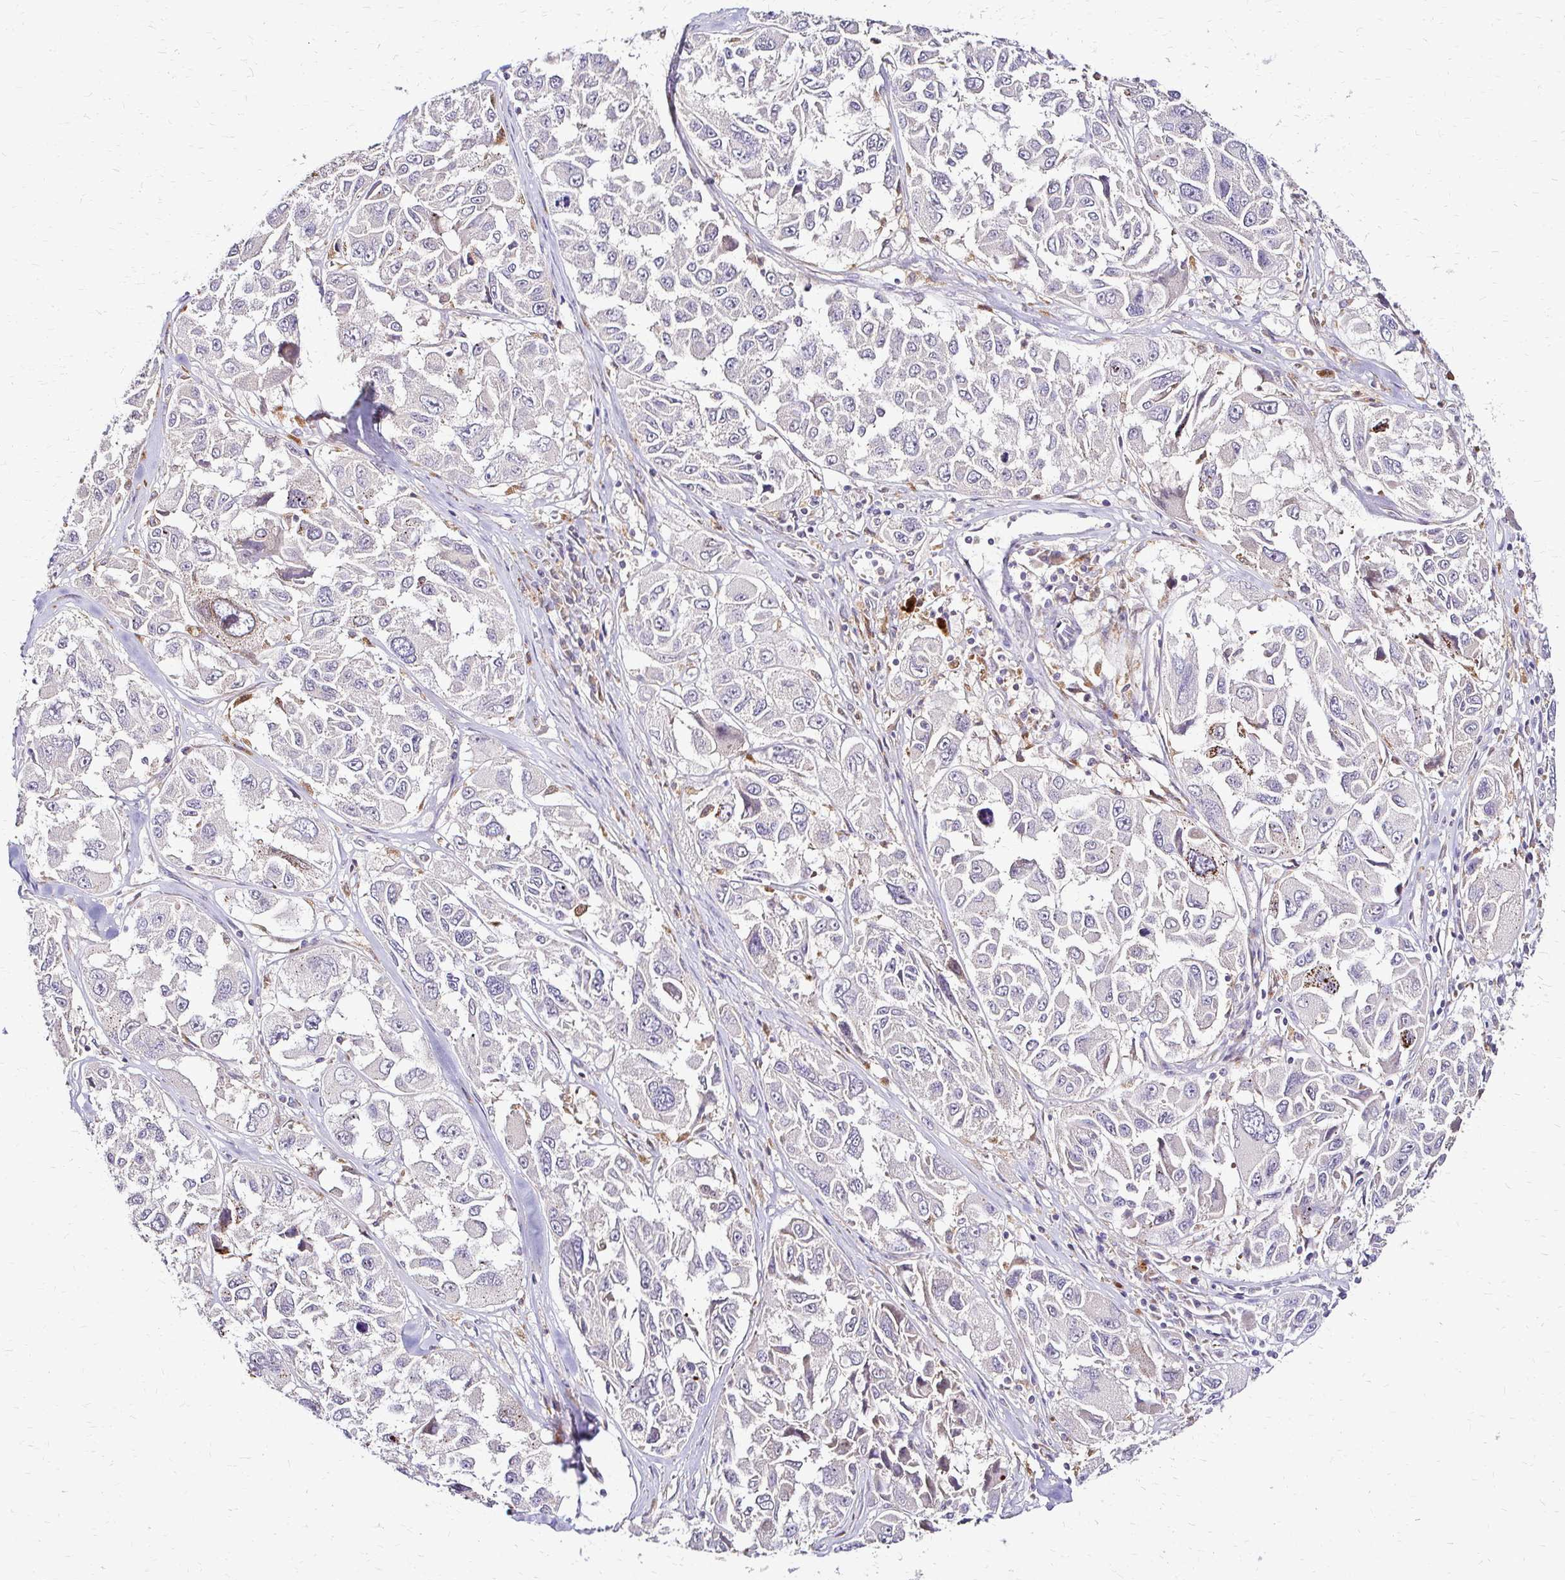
{"staining": {"intensity": "negative", "quantity": "none", "location": "none"}, "tissue": "melanoma", "cell_type": "Tumor cells", "image_type": "cancer", "snomed": [{"axis": "morphology", "description": "Malignant melanoma, NOS"}, {"axis": "topography", "description": "Skin"}], "caption": "This micrograph is of malignant melanoma stained with immunohistochemistry (IHC) to label a protein in brown with the nuclei are counter-stained blue. There is no staining in tumor cells.", "gene": "IDUA", "patient": {"sex": "female", "age": 66}}